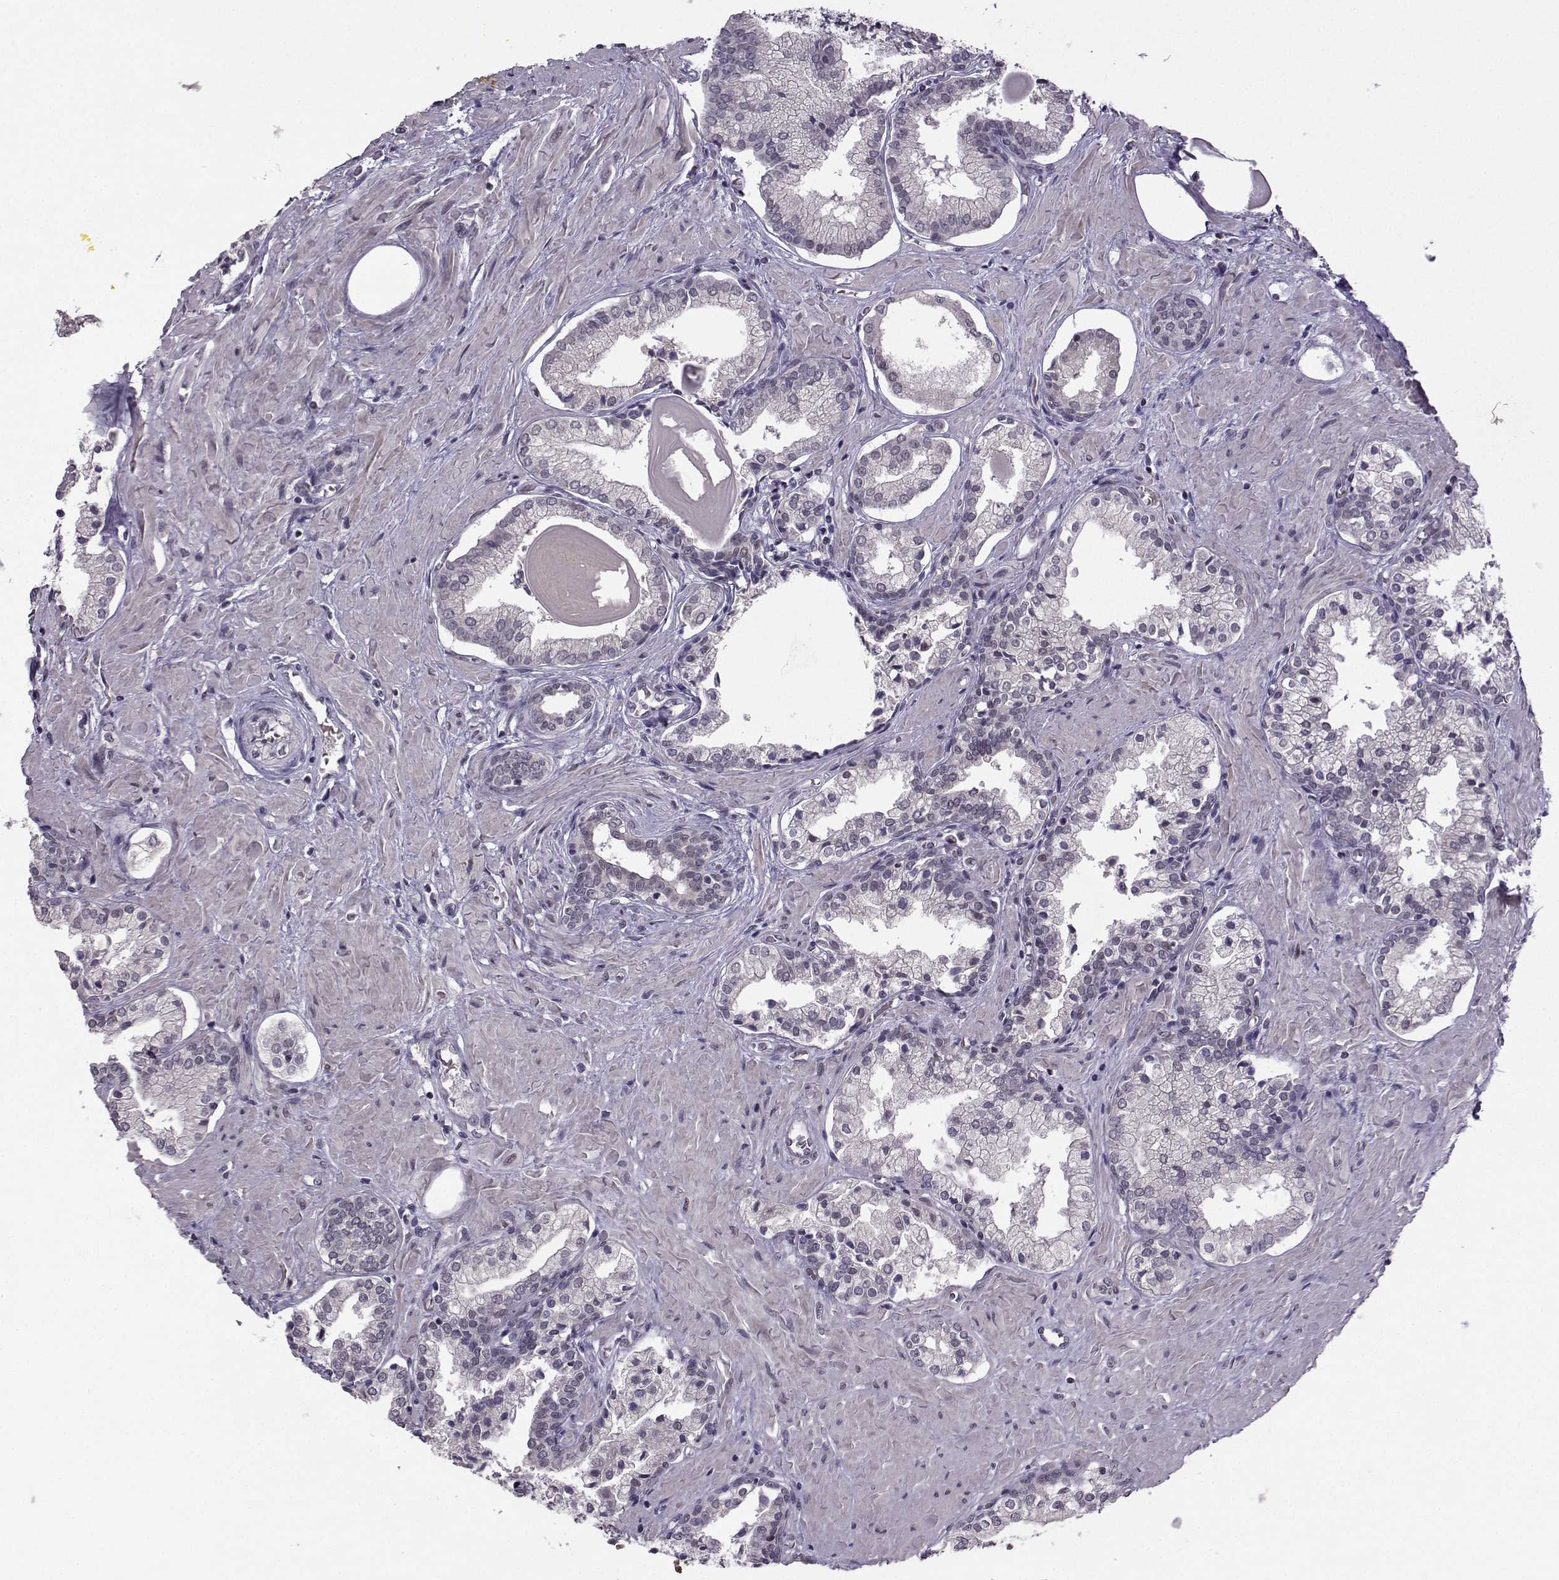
{"staining": {"intensity": "negative", "quantity": "none", "location": "none"}, "tissue": "prostate cancer", "cell_type": "Tumor cells", "image_type": "cancer", "snomed": [{"axis": "morphology", "description": "Adenocarcinoma, NOS"}, {"axis": "topography", "description": "Prostate and seminal vesicle, NOS"}, {"axis": "topography", "description": "Prostate"}], "caption": "An IHC histopathology image of adenocarcinoma (prostate) is shown. There is no staining in tumor cells of adenocarcinoma (prostate). Brightfield microscopy of IHC stained with DAB (3,3'-diaminobenzidine) (brown) and hematoxylin (blue), captured at high magnification.", "gene": "LIN28A", "patient": {"sex": "male", "age": 44}}